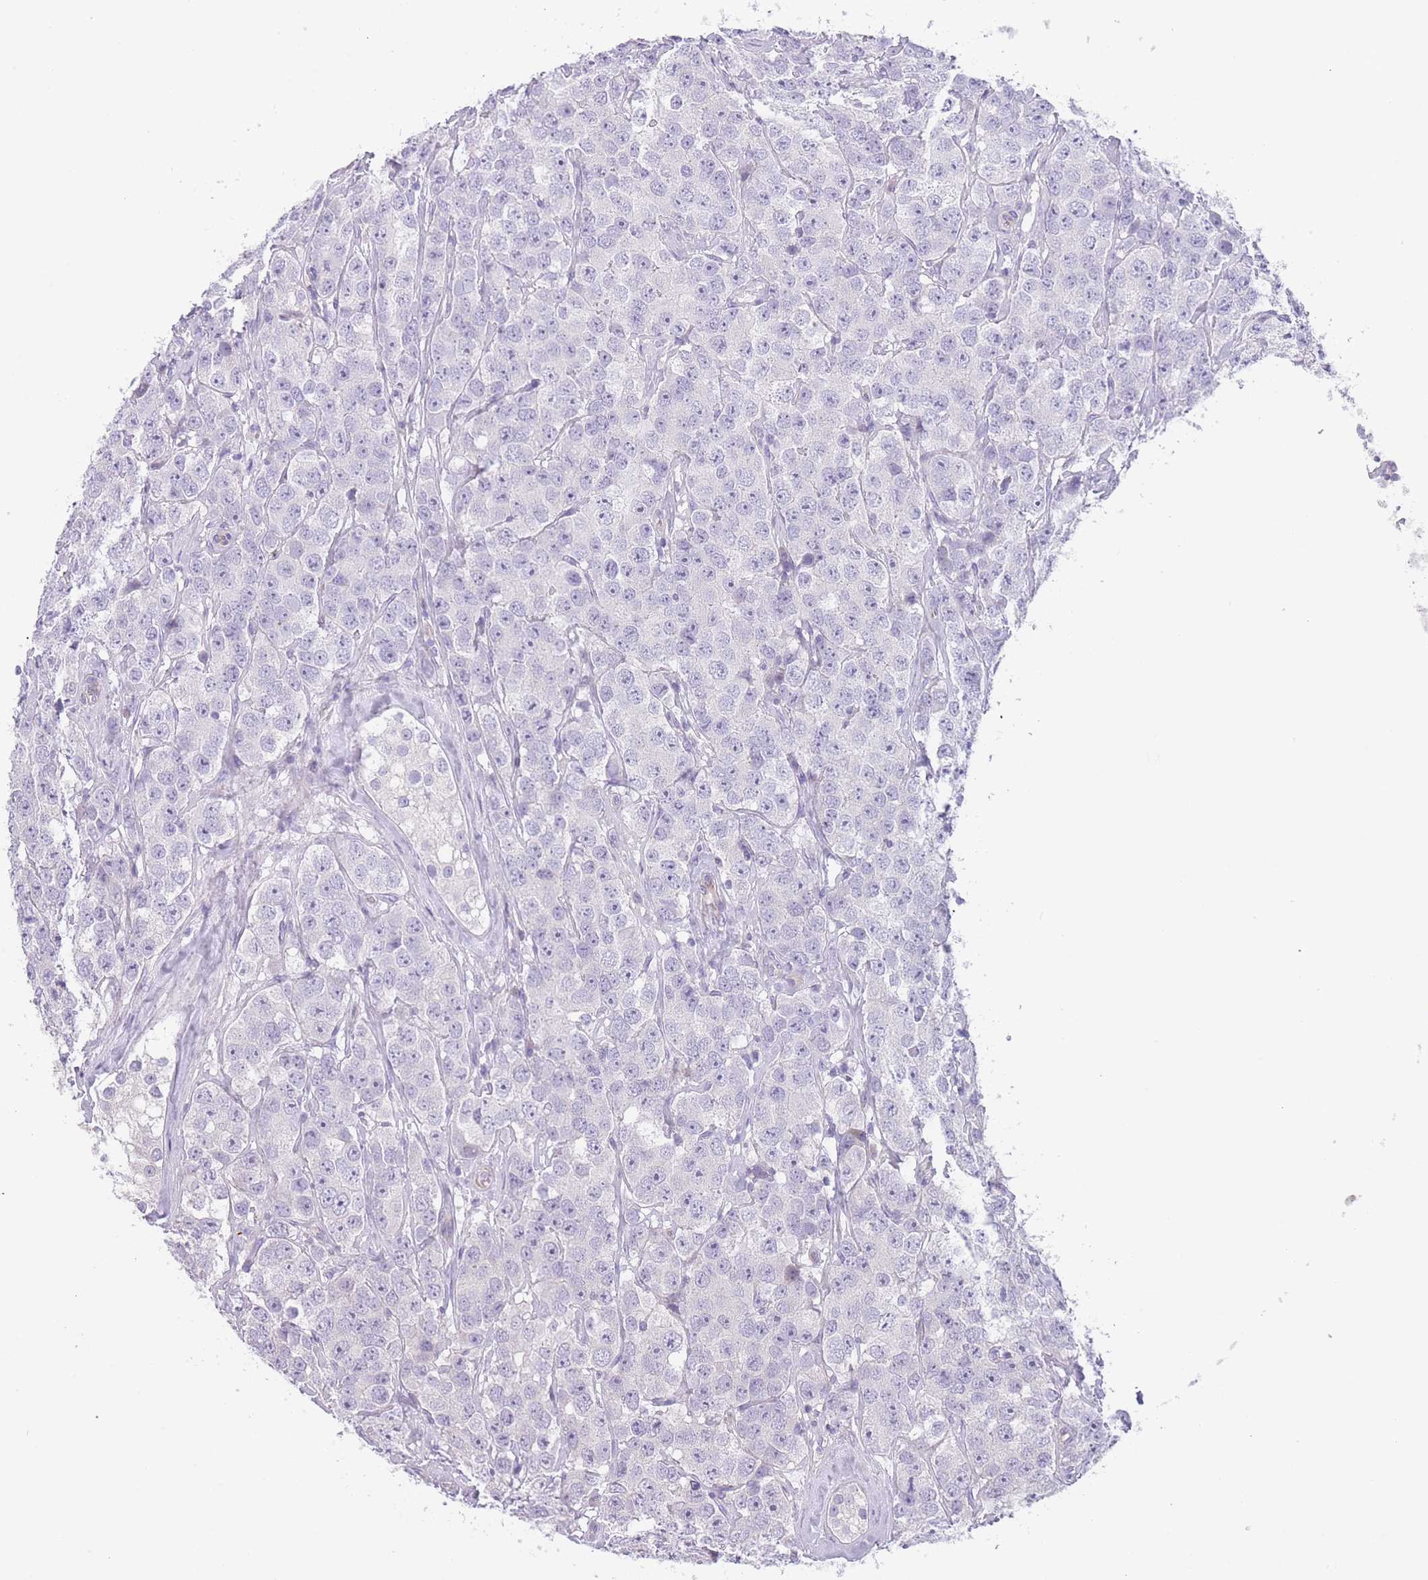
{"staining": {"intensity": "negative", "quantity": "none", "location": "none"}, "tissue": "testis cancer", "cell_type": "Tumor cells", "image_type": "cancer", "snomed": [{"axis": "morphology", "description": "Seminoma, NOS"}, {"axis": "topography", "description": "Testis"}], "caption": "A high-resolution micrograph shows IHC staining of testis cancer (seminoma), which reveals no significant staining in tumor cells. (Brightfield microscopy of DAB (3,3'-diaminobenzidine) IHC at high magnification).", "gene": "IMPG1", "patient": {"sex": "male", "age": 28}}